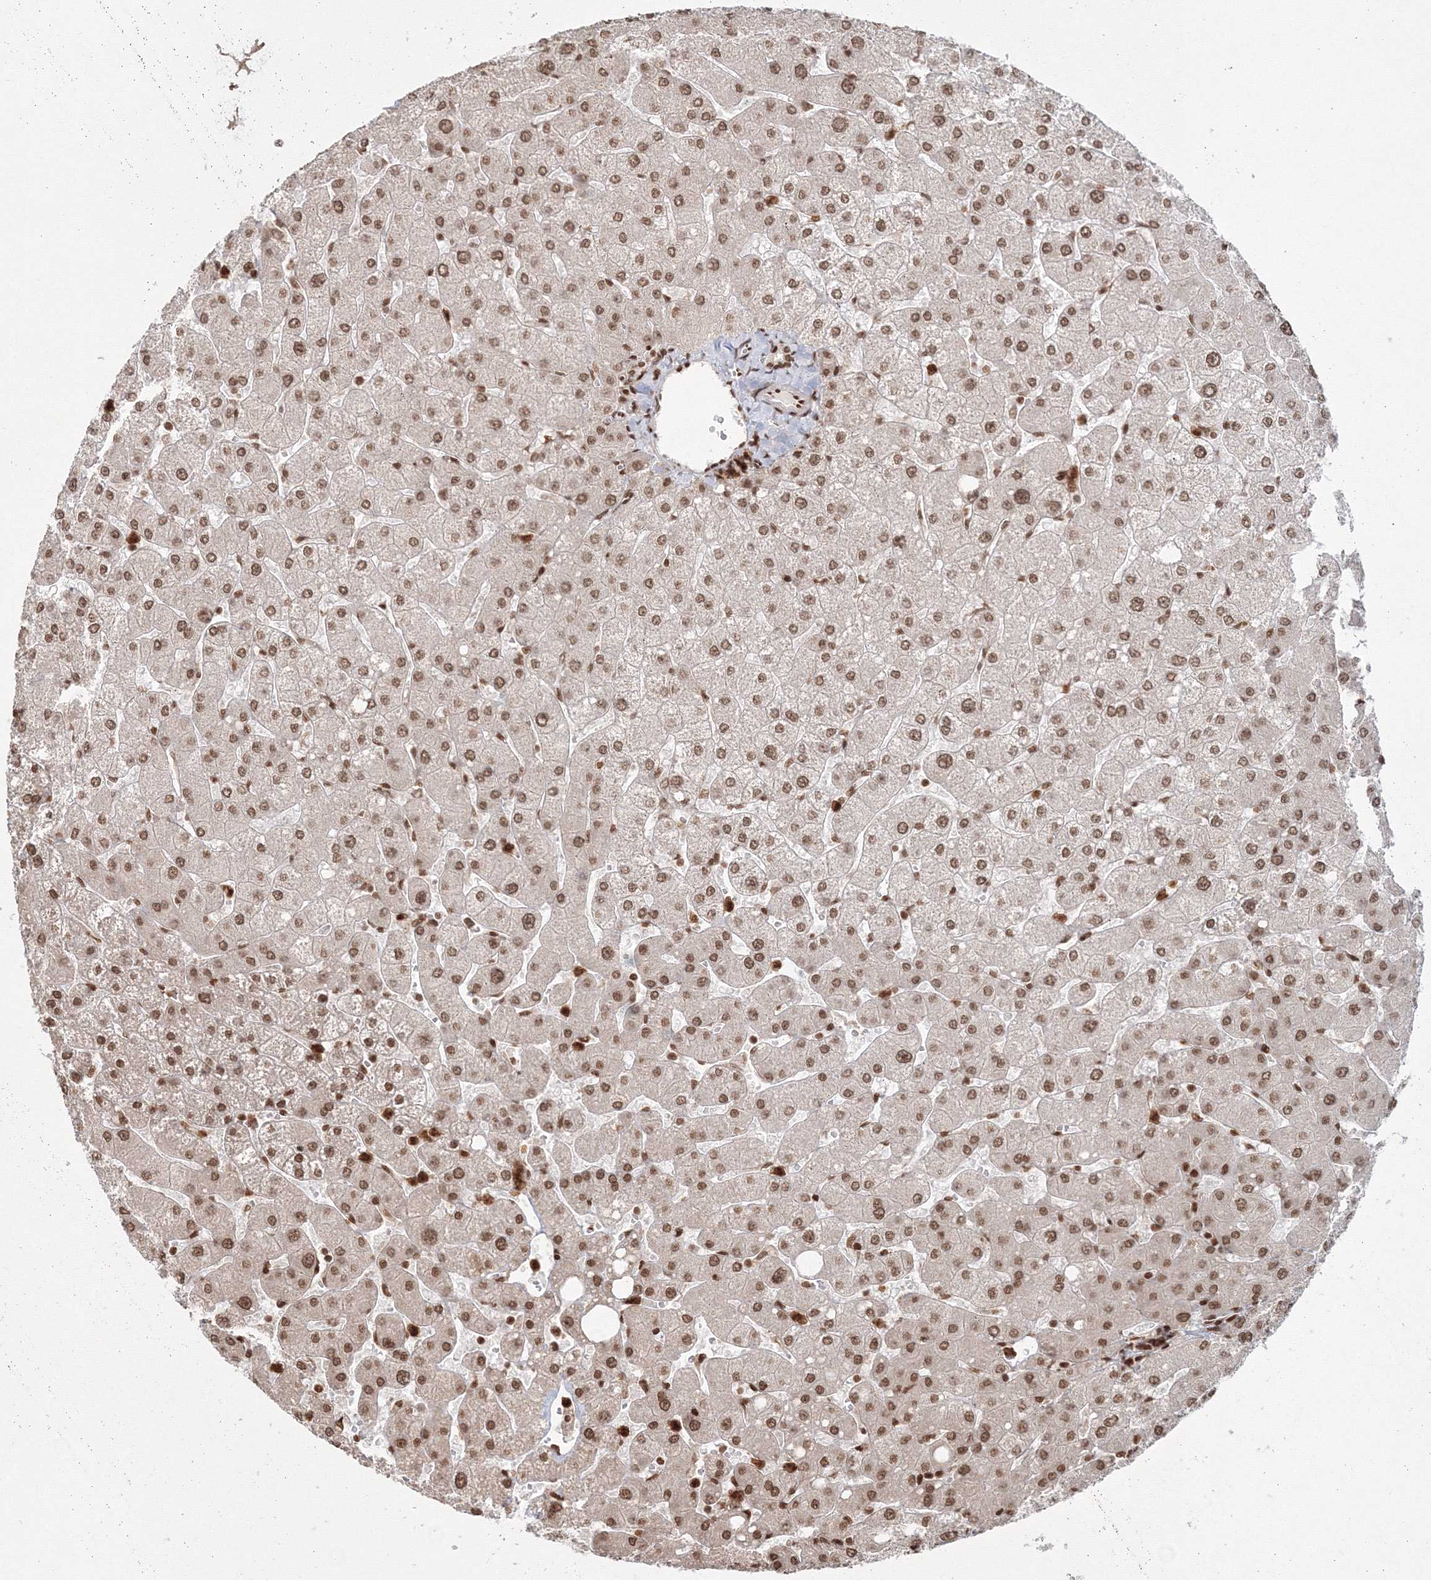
{"staining": {"intensity": "moderate", "quantity": ">75%", "location": "nuclear"}, "tissue": "liver", "cell_type": "Cholangiocytes", "image_type": "normal", "snomed": [{"axis": "morphology", "description": "Normal tissue, NOS"}, {"axis": "topography", "description": "Liver"}], "caption": "A brown stain shows moderate nuclear expression of a protein in cholangiocytes of benign human liver. Nuclei are stained in blue.", "gene": "KIF20A", "patient": {"sex": "male", "age": 55}}